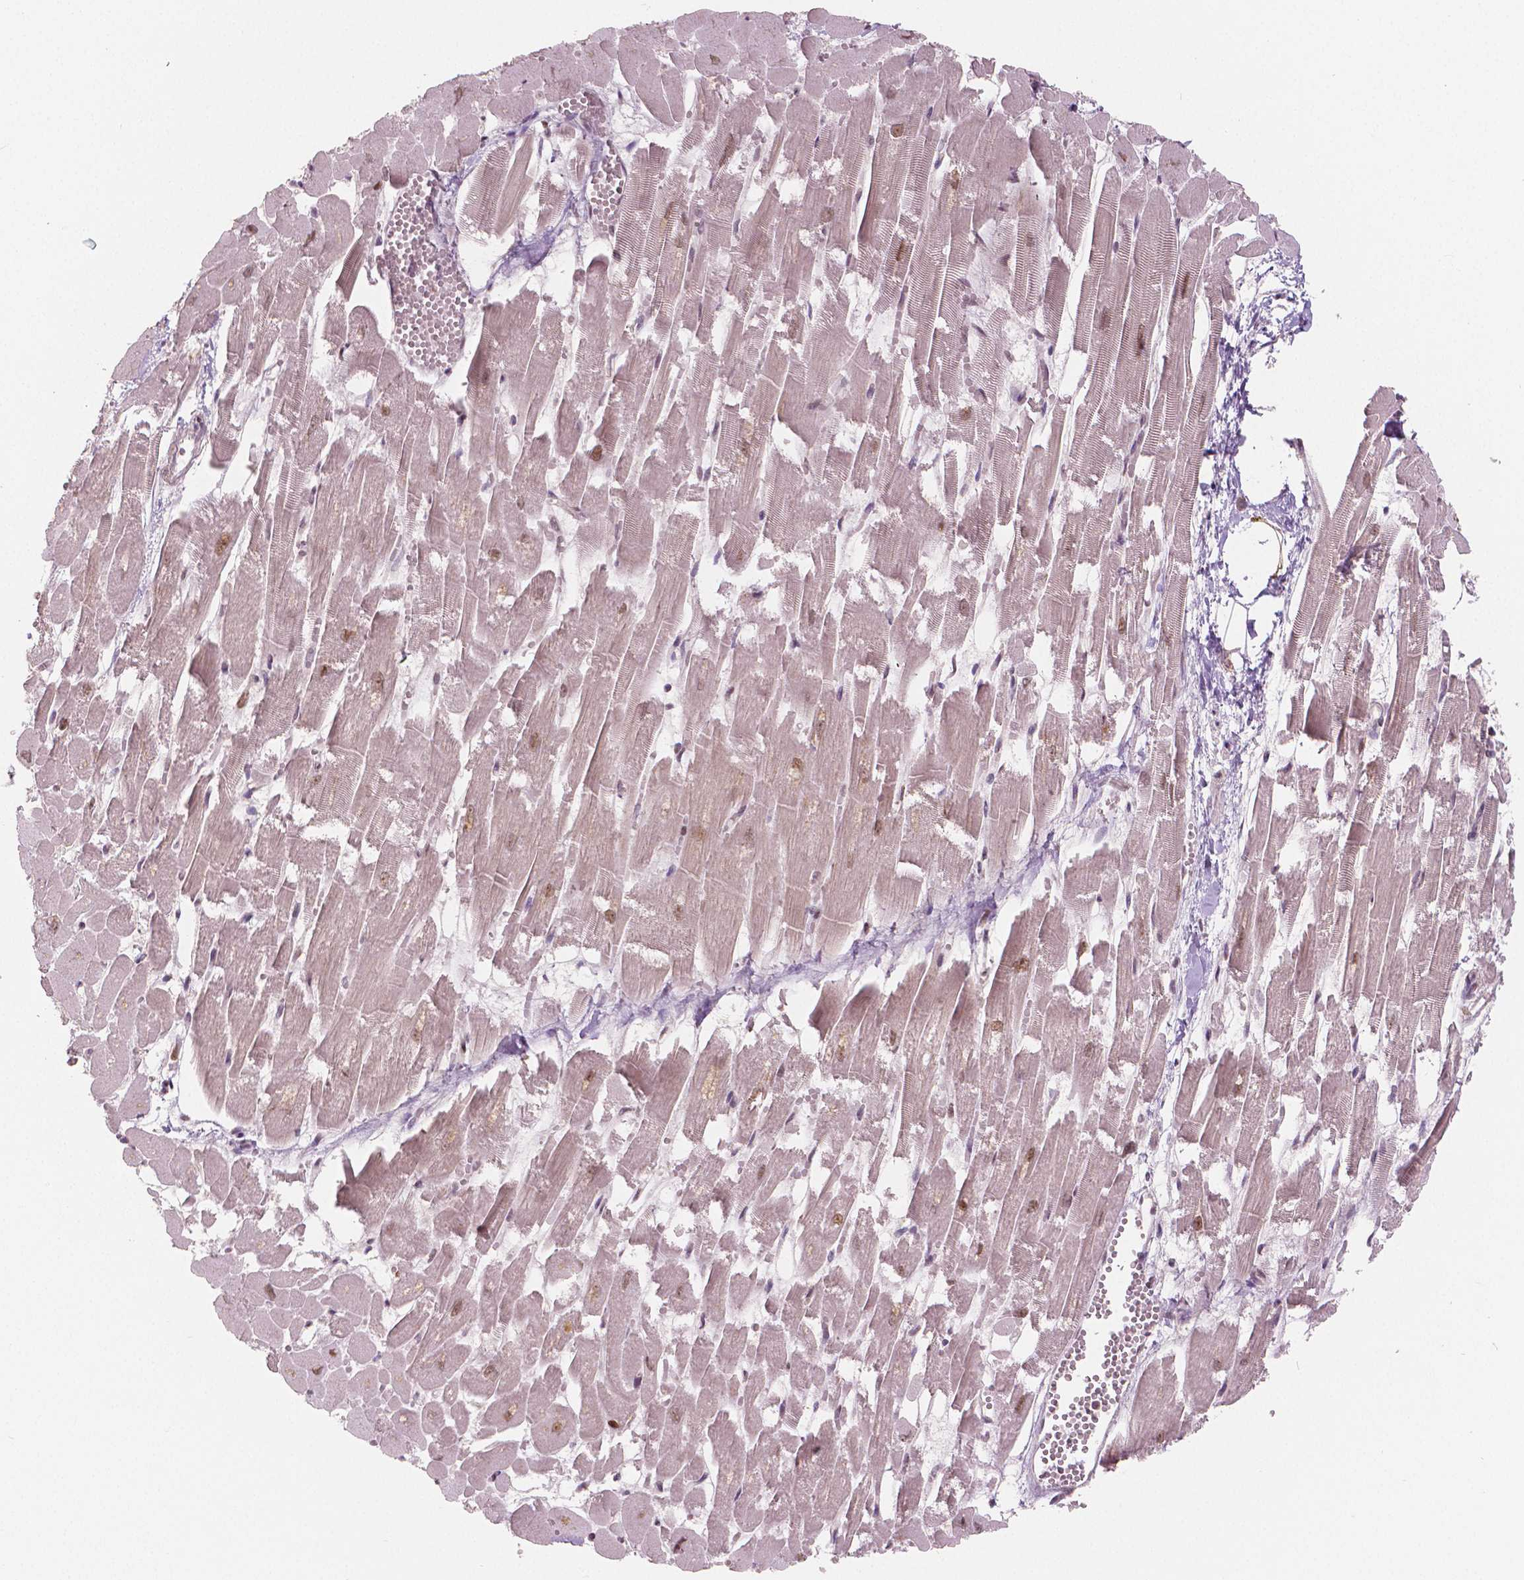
{"staining": {"intensity": "moderate", "quantity": ">75%", "location": "nuclear"}, "tissue": "heart muscle", "cell_type": "Cardiomyocytes", "image_type": "normal", "snomed": [{"axis": "morphology", "description": "Normal tissue, NOS"}, {"axis": "topography", "description": "Heart"}], "caption": "A medium amount of moderate nuclear expression is appreciated in about >75% of cardiomyocytes in benign heart muscle.", "gene": "NSD2", "patient": {"sex": "female", "age": 52}}